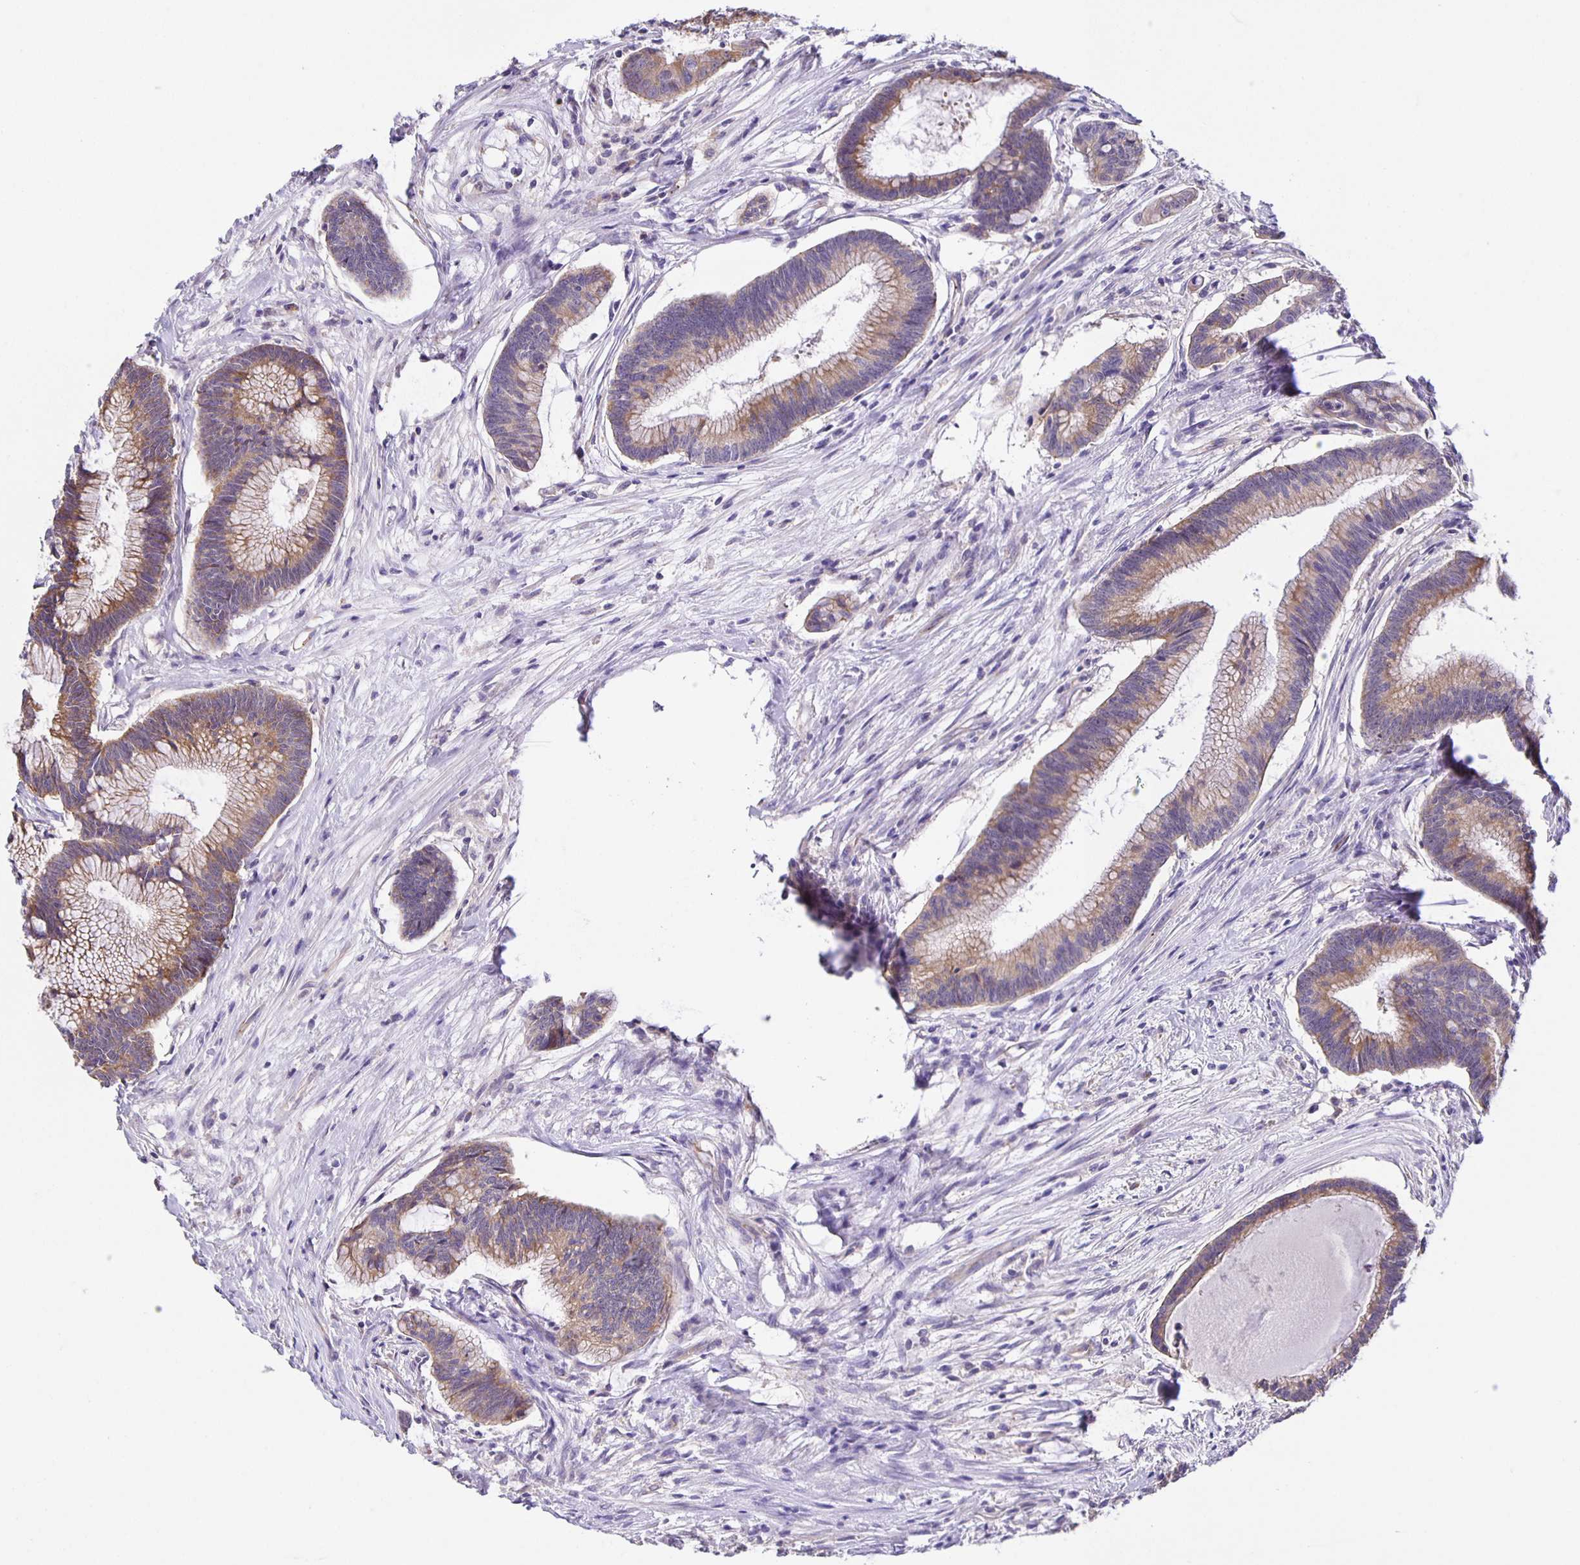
{"staining": {"intensity": "moderate", "quantity": "25%-75%", "location": "cytoplasmic/membranous"}, "tissue": "colorectal cancer", "cell_type": "Tumor cells", "image_type": "cancer", "snomed": [{"axis": "morphology", "description": "Adenocarcinoma, NOS"}, {"axis": "topography", "description": "Colon"}], "caption": "This image reveals immunohistochemistry staining of human adenocarcinoma (colorectal), with medium moderate cytoplasmic/membranous positivity in about 25%-75% of tumor cells.", "gene": "JMJD4", "patient": {"sex": "female", "age": 78}}